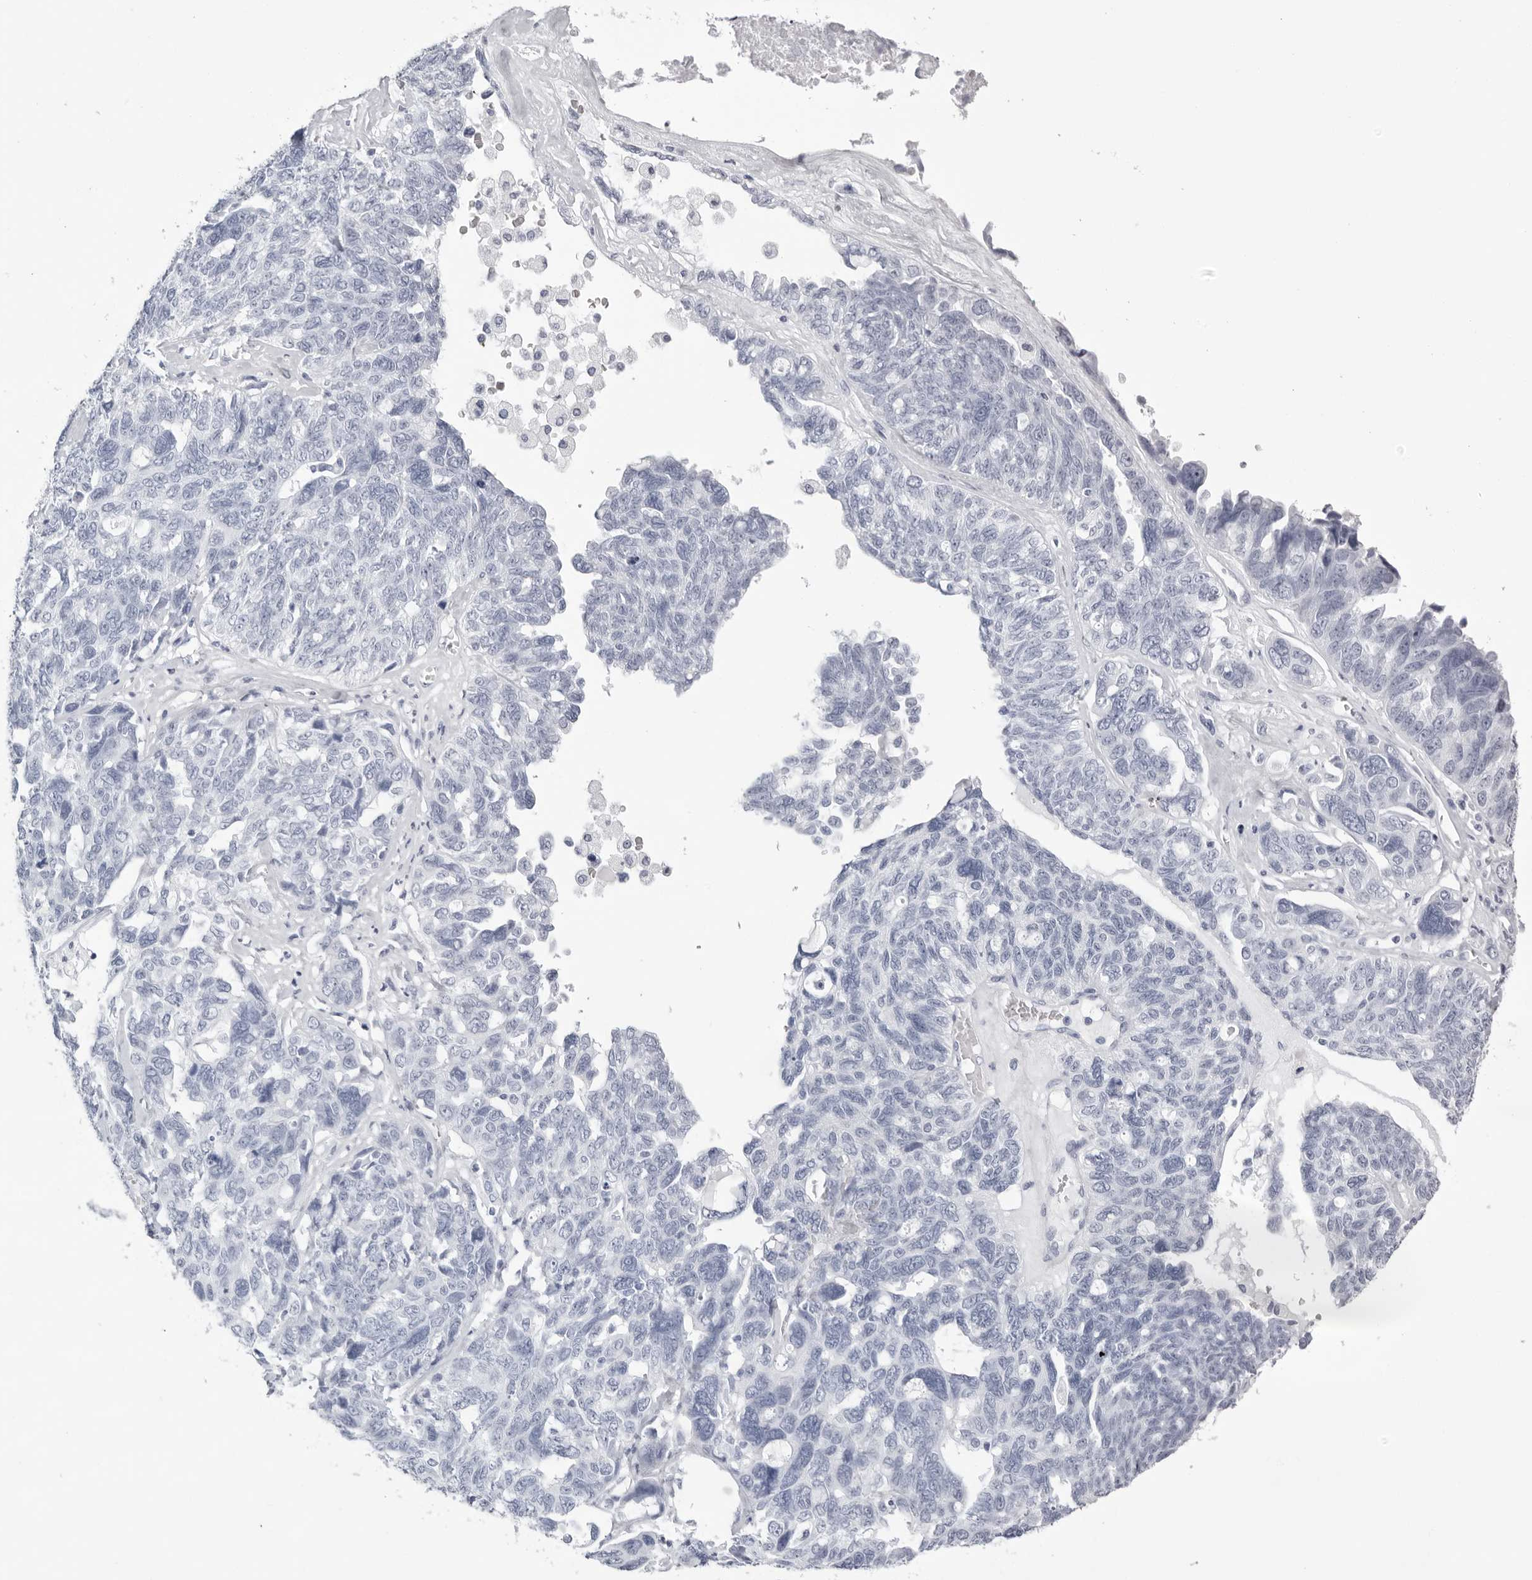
{"staining": {"intensity": "negative", "quantity": "none", "location": "none"}, "tissue": "ovarian cancer", "cell_type": "Tumor cells", "image_type": "cancer", "snomed": [{"axis": "morphology", "description": "Cystadenocarcinoma, serous, NOS"}, {"axis": "topography", "description": "Ovary"}], "caption": "An immunohistochemistry (IHC) image of ovarian cancer is shown. There is no staining in tumor cells of ovarian cancer.", "gene": "TMOD4", "patient": {"sex": "female", "age": 79}}